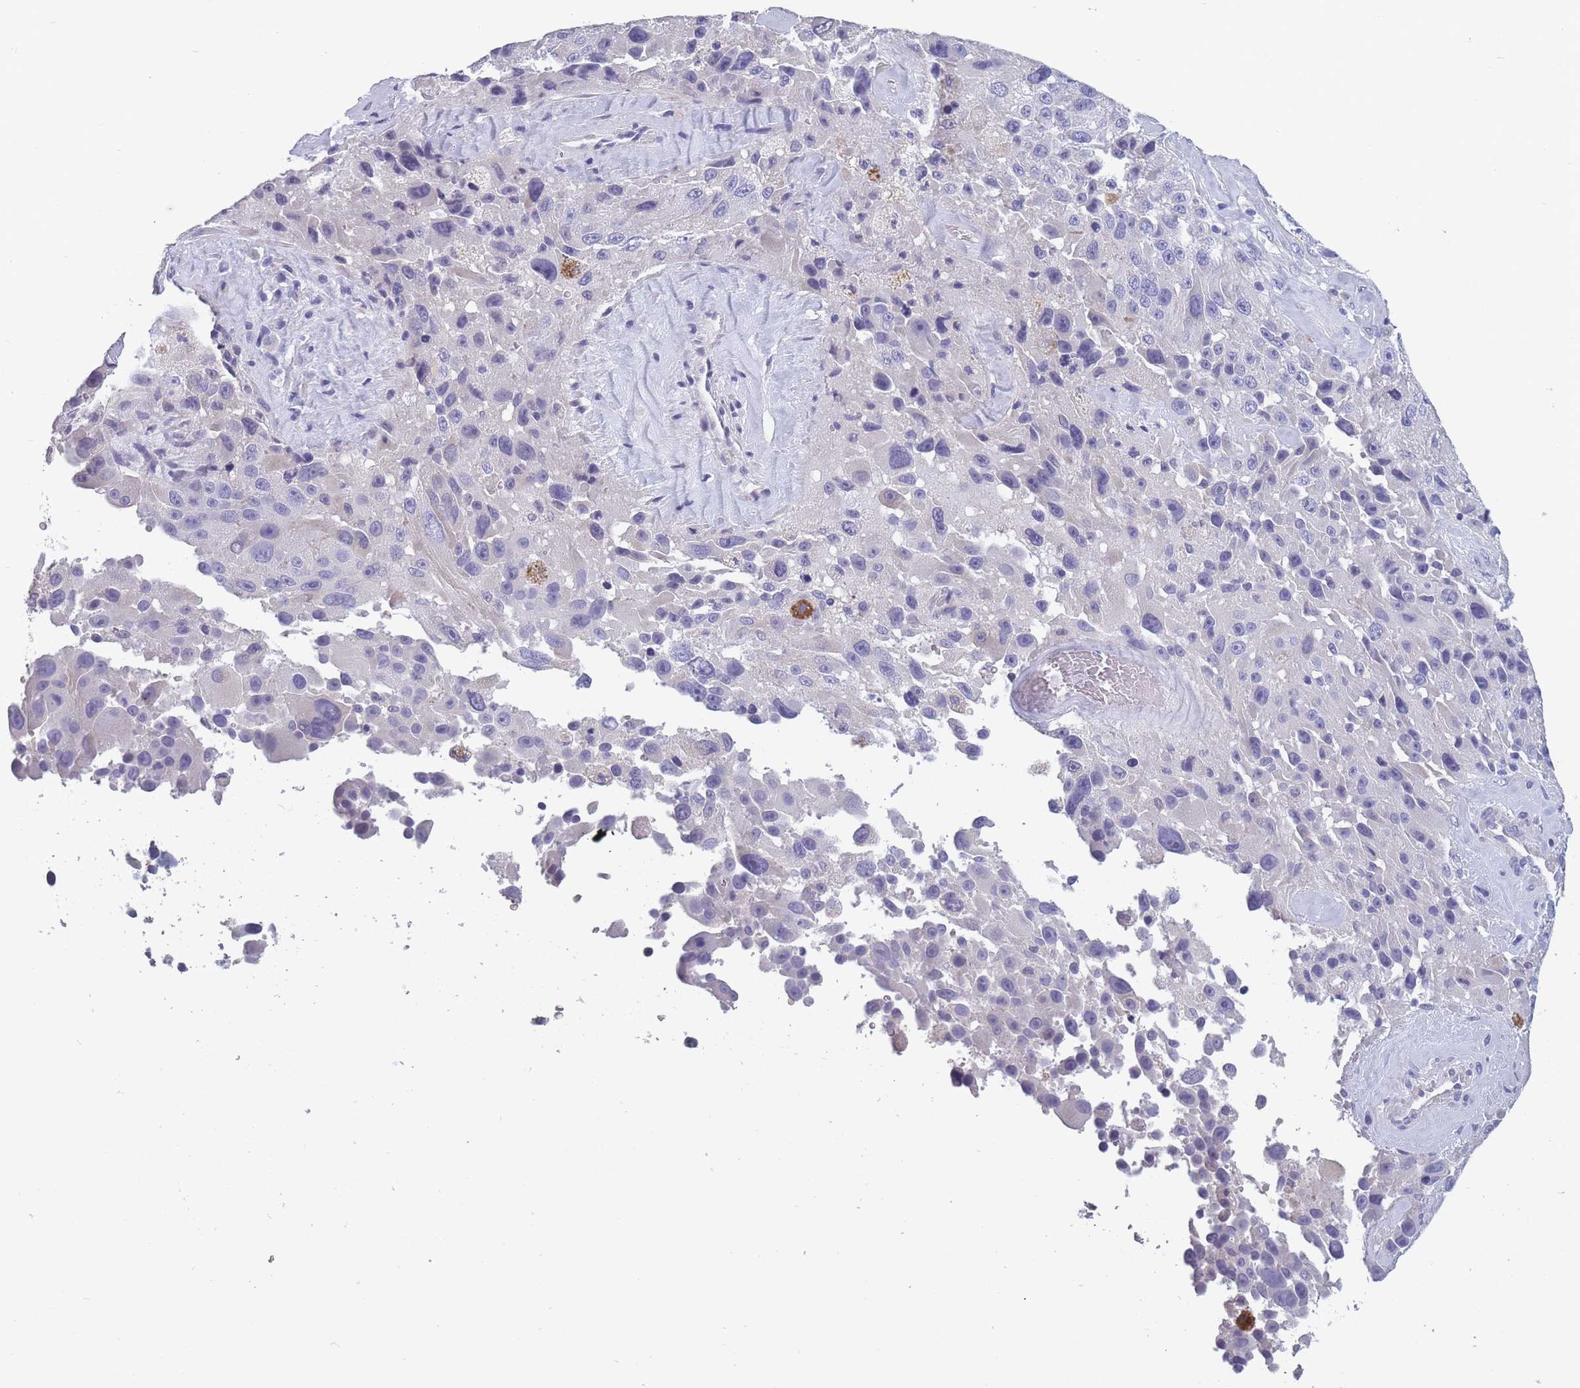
{"staining": {"intensity": "negative", "quantity": "none", "location": "none"}, "tissue": "melanoma", "cell_type": "Tumor cells", "image_type": "cancer", "snomed": [{"axis": "morphology", "description": "Malignant melanoma, Metastatic site"}, {"axis": "topography", "description": "Lymph node"}], "caption": "Human melanoma stained for a protein using immunohistochemistry exhibits no expression in tumor cells.", "gene": "OR4C5", "patient": {"sex": "male", "age": 62}}